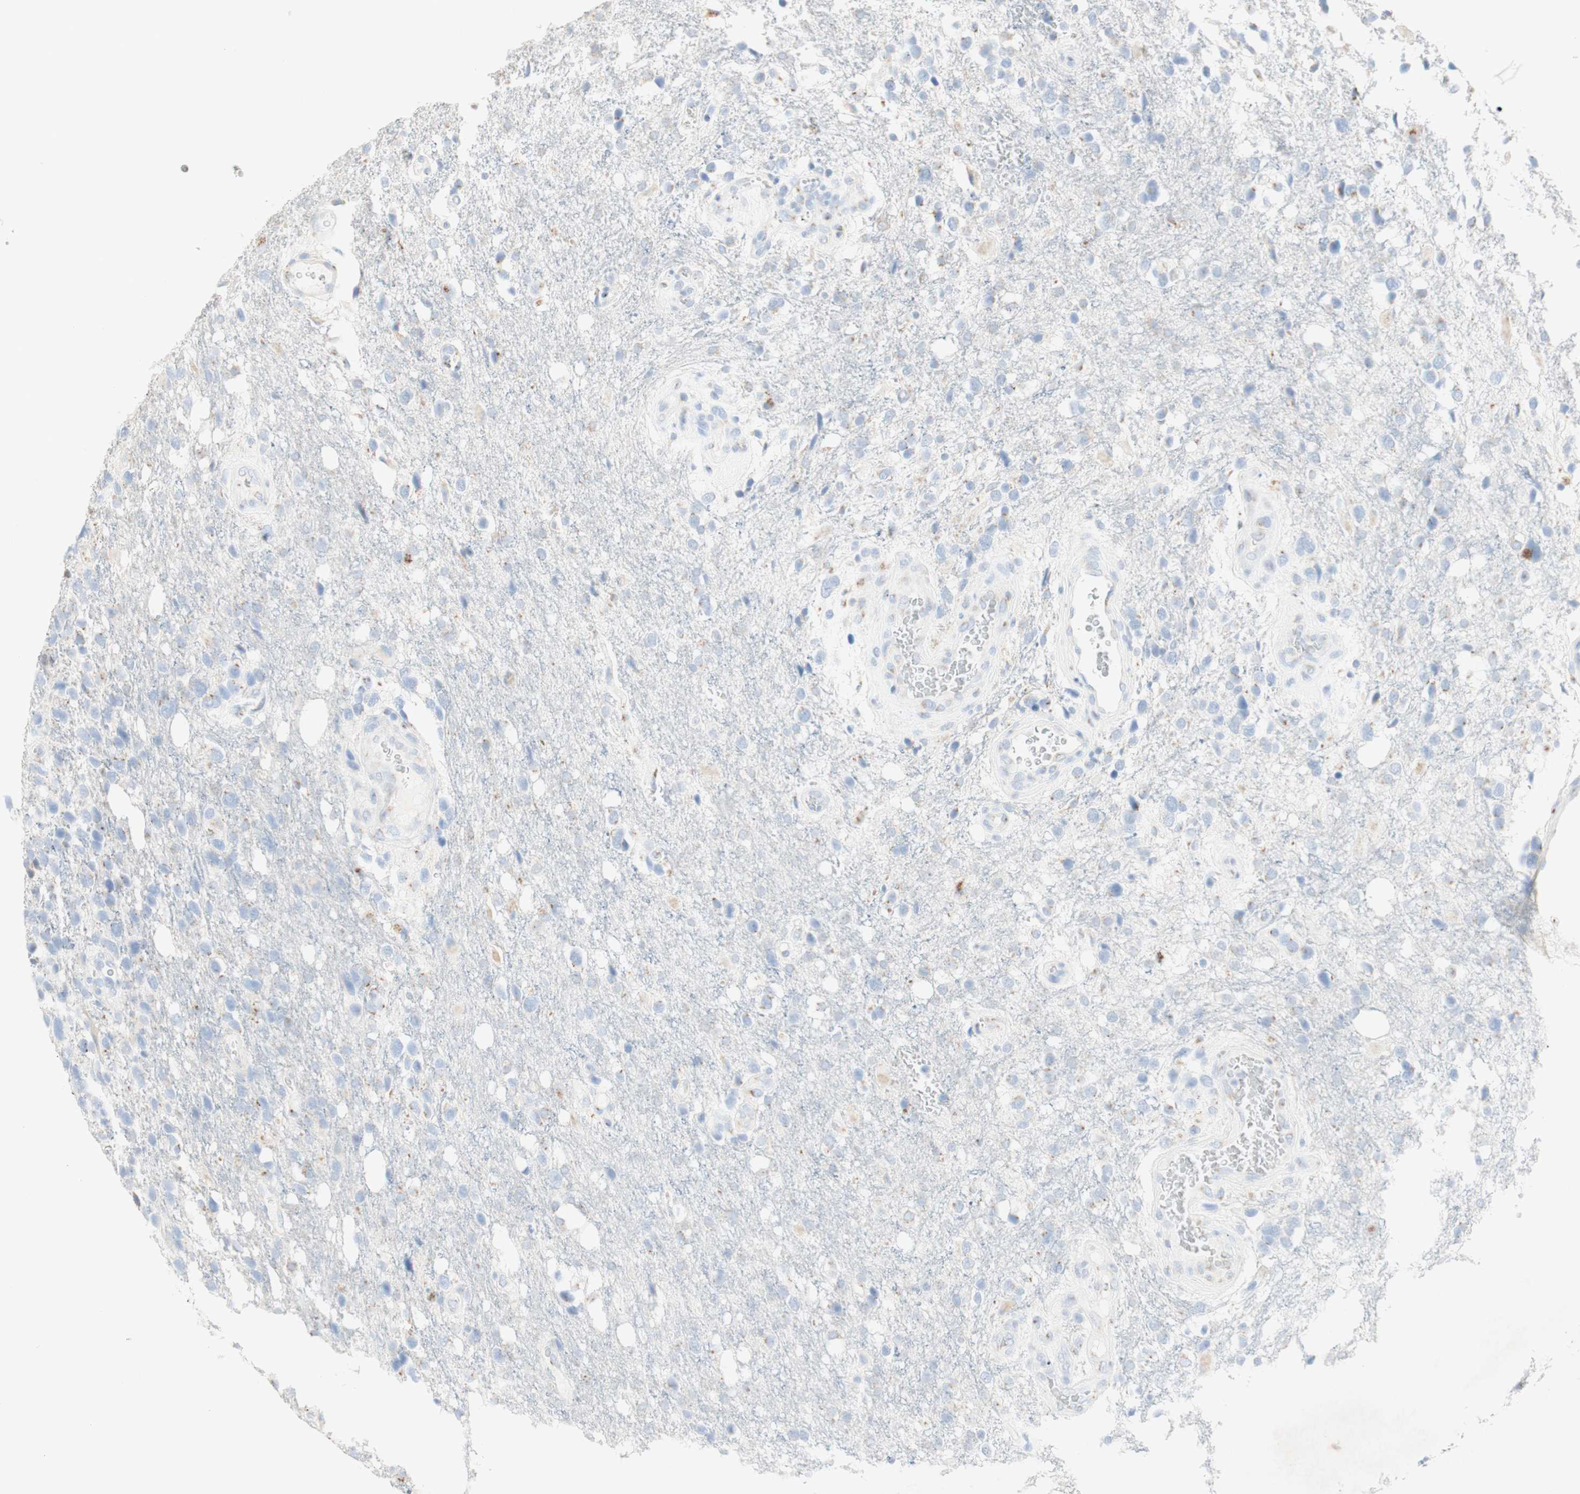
{"staining": {"intensity": "moderate", "quantity": "<25%", "location": "cytoplasmic/membranous"}, "tissue": "glioma", "cell_type": "Tumor cells", "image_type": "cancer", "snomed": [{"axis": "morphology", "description": "Glioma, malignant, High grade"}, {"axis": "topography", "description": "Brain"}], "caption": "Moderate cytoplasmic/membranous positivity is appreciated in about <25% of tumor cells in malignant glioma (high-grade).", "gene": "MANEA", "patient": {"sex": "female", "age": 58}}